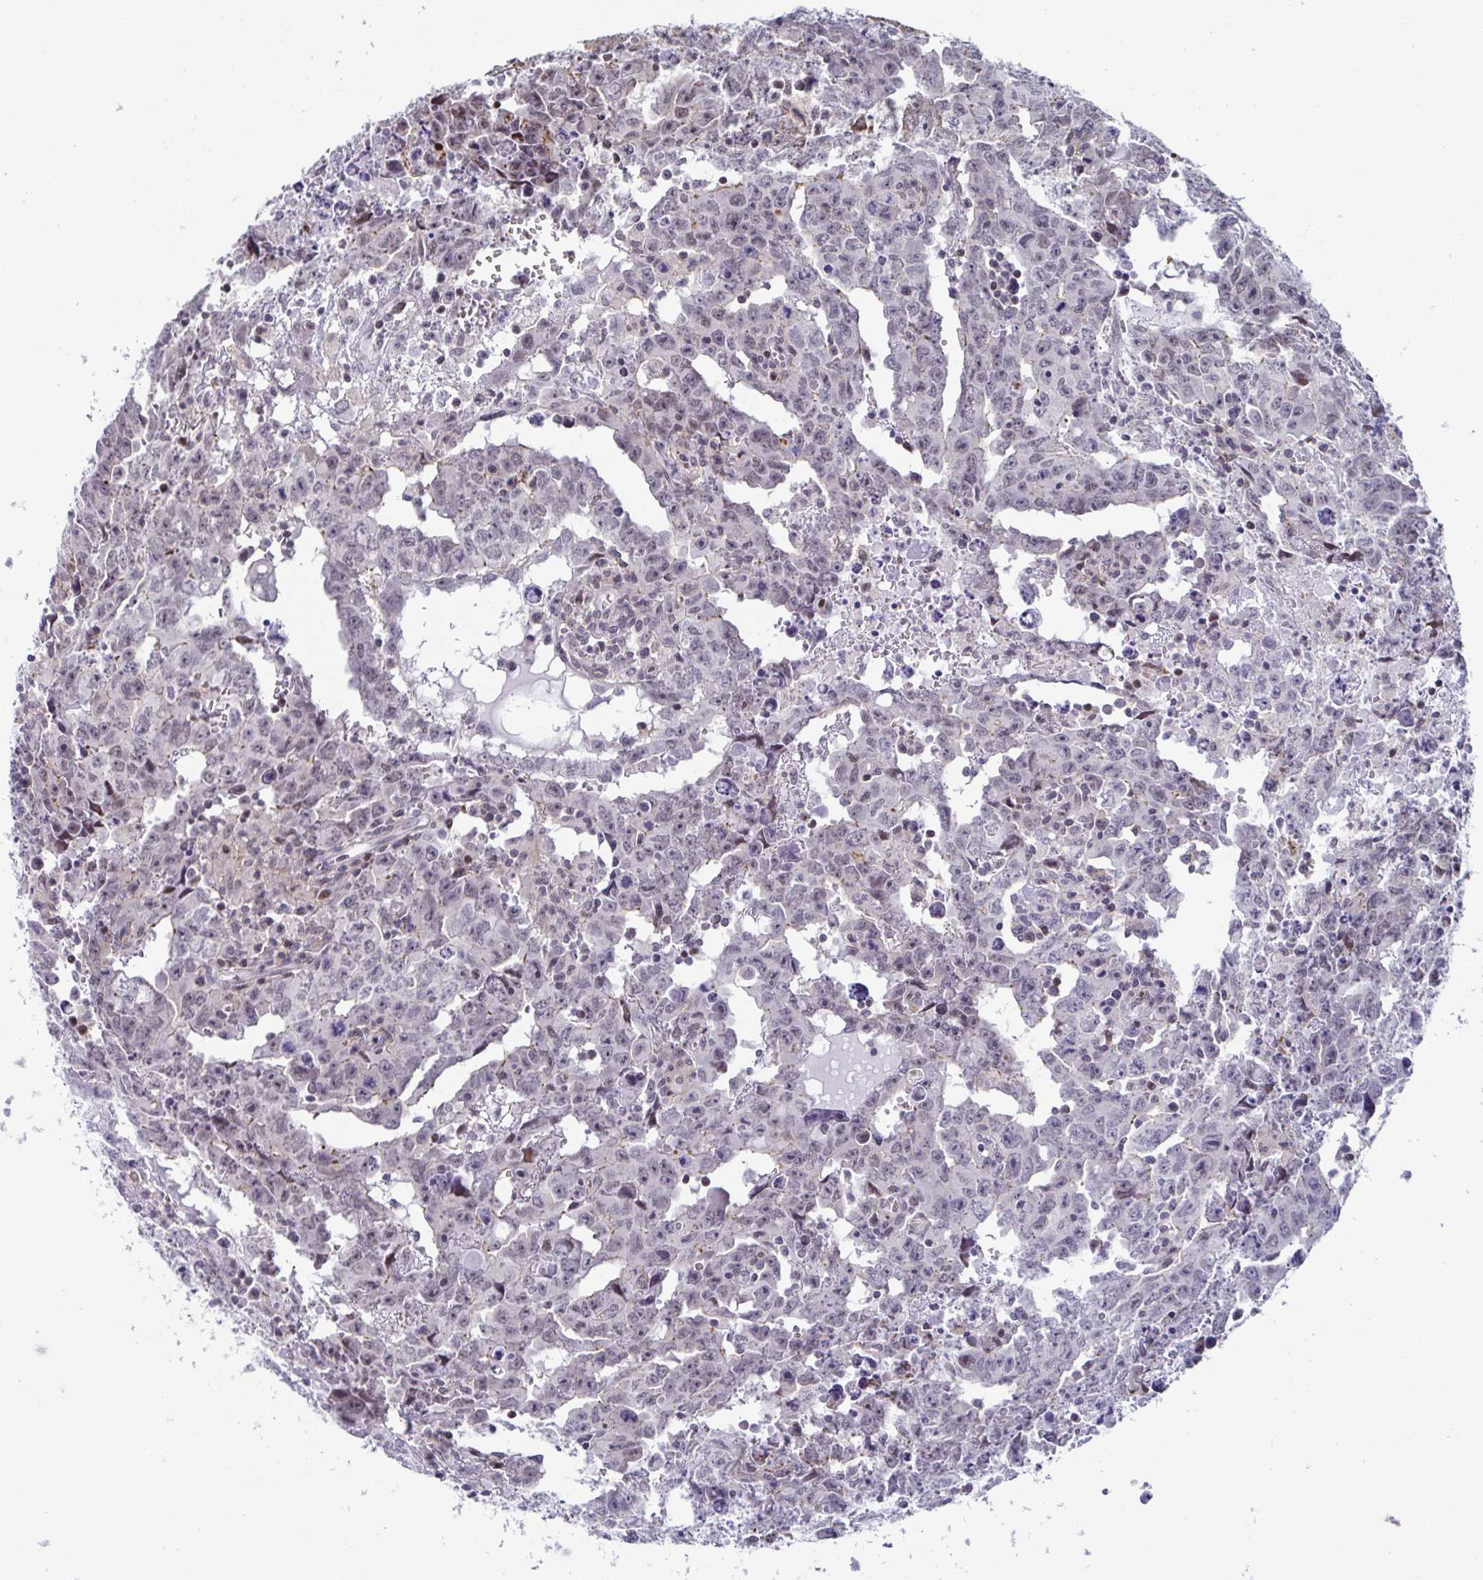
{"staining": {"intensity": "weak", "quantity": "<25%", "location": "nuclear"}, "tissue": "testis cancer", "cell_type": "Tumor cells", "image_type": "cancer", "snomed": [{"axis": "morphology", "description": "Carcinoma, Embryonal, NOS"}, {"axis": "topography", "description": "Testis"}], "caption": "The photomicrograph shows no staining of tumor cells in testis cancer (embryonal carcinoma).", "gene": "WDR72", "patient": {"sex": "male", "age": 22}}